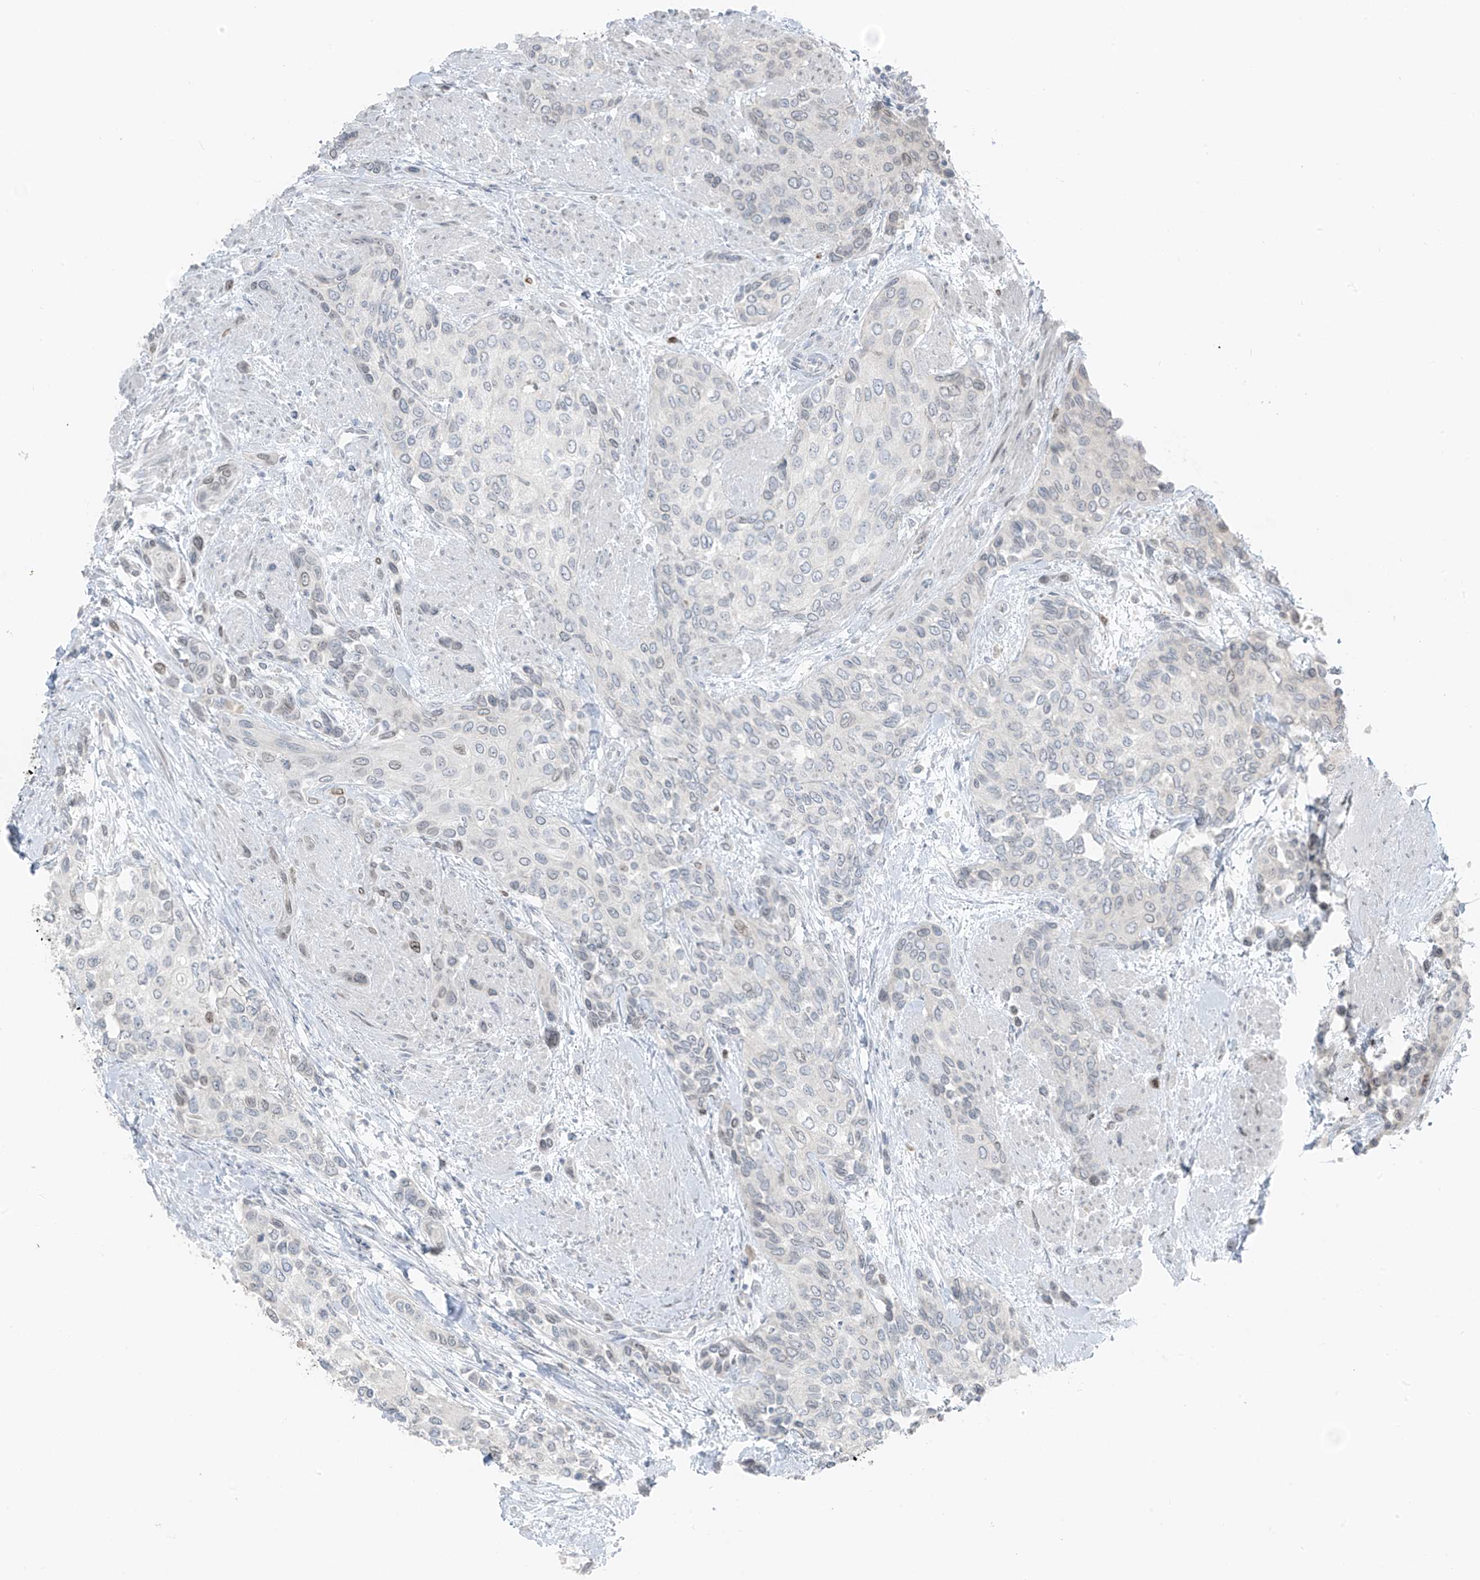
{"staining": {"intensity": "negative", "quantity": "none", "location": "none"}, "tissue": "urothelial cancer", "cell_type": "Tumor cells", "image_type": "cancer", "snomed": [{"axis": "morphology", "description": "Normal tissue, NOS"}, {"axis": "morphology", "description": "Urothelial carcinoma, High grade"}, {"axis": "topography", "description": "Vascular tissue"}, {"axis": "topography", "description": "Urinary bladder"}], "caption": "This is an immunohistochemistry (IHC) histopathology image of urothelial cancer. There is no expression in tumor cells.", "gene": "PRDM6", "patient": {"sex": "female", "age": 56}}